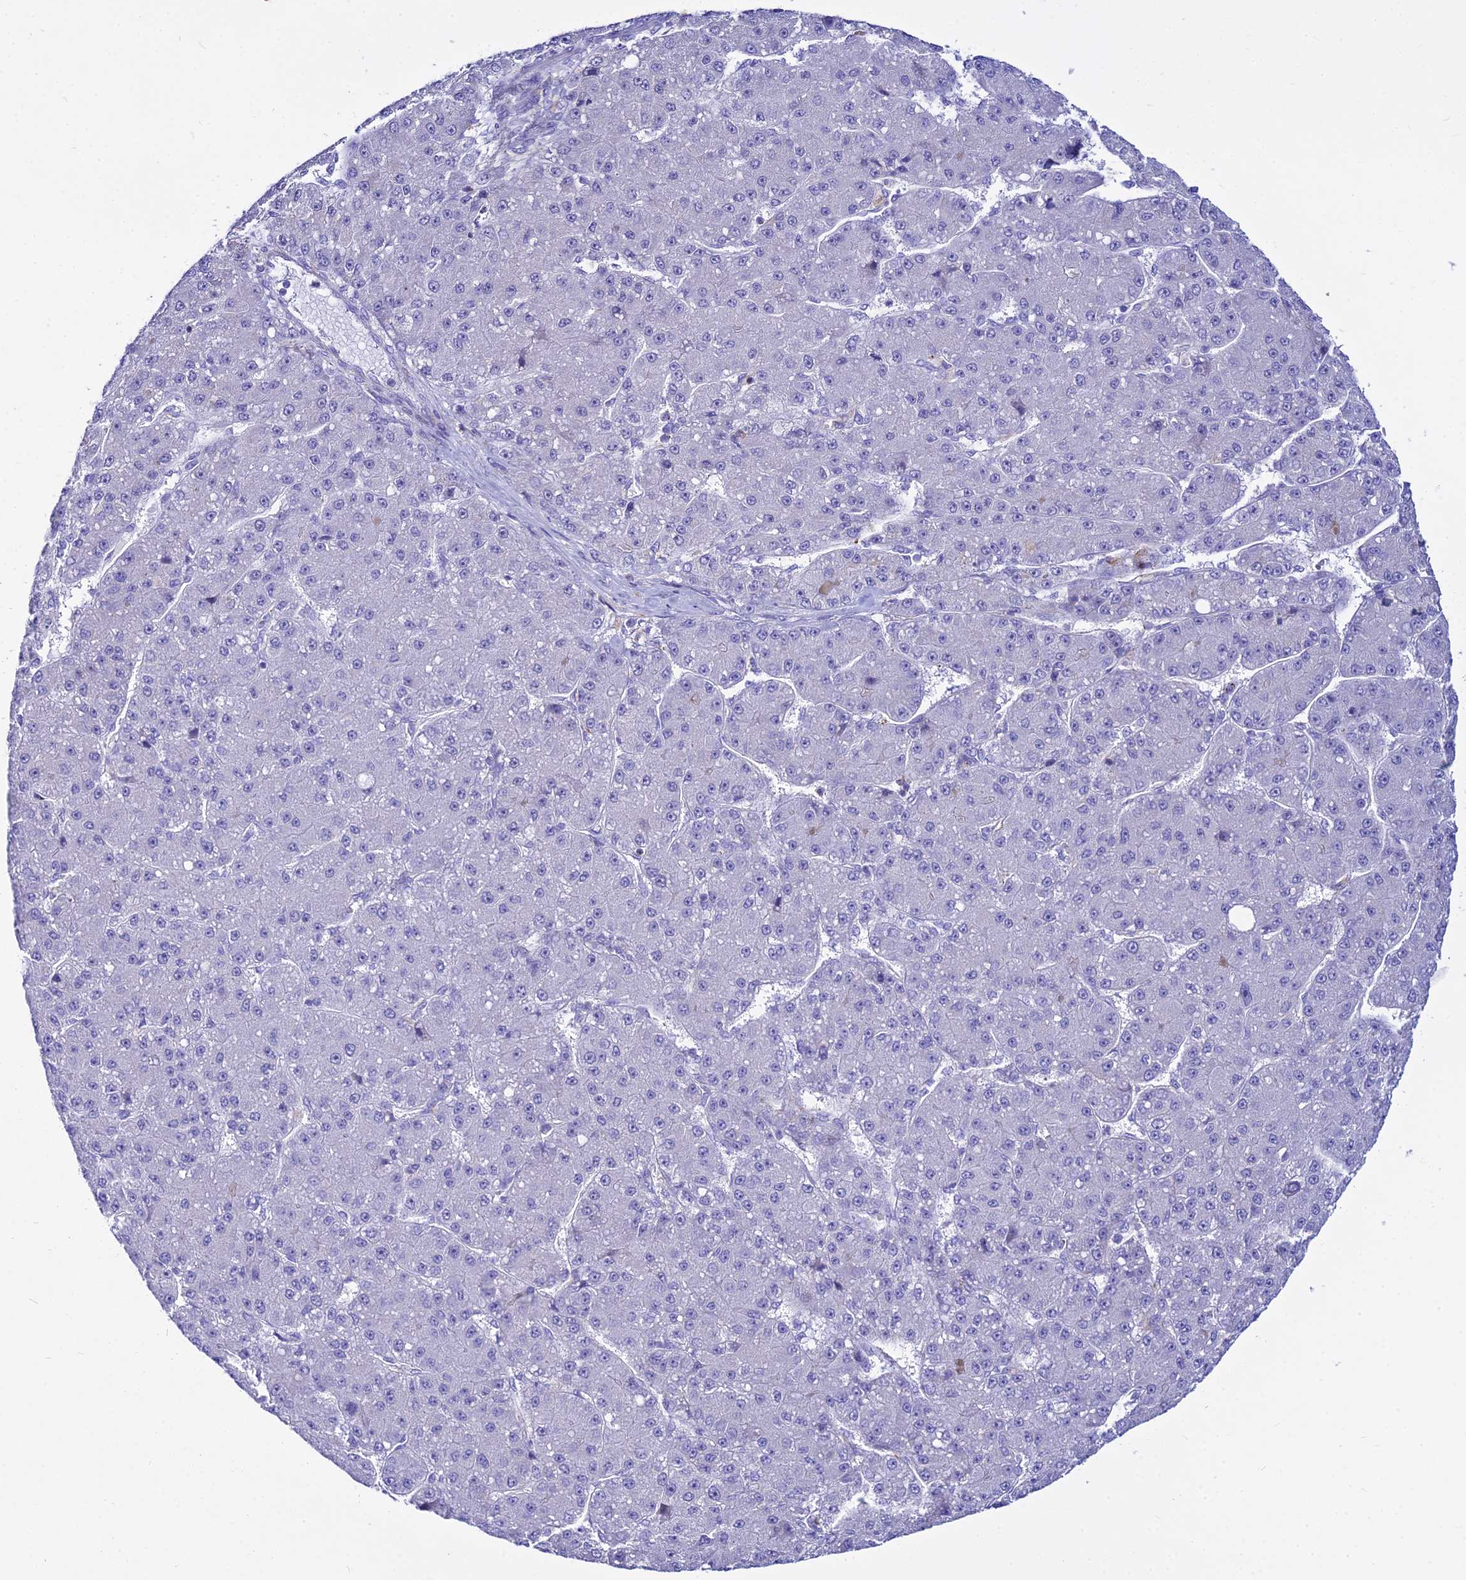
{"staining": {"intensity": "negative", "quantity": "none", "location": "none"}, "tissue": "liver cancer", "cell_type": "Tumor cells", "image_type": "cancer", "snomed": [{"axis": "morphology", "description": "Carcinoma, Hepatocellular, NOS"}, {"axis": "topography", "description": "Liver"}], "caption": "Liver hepatocellular carcinoma was stained to show a protein in brown. There is no significant staining in tumor cells.", "gene": "DLX1", "patient": {"sex": "male", "age": 67}}